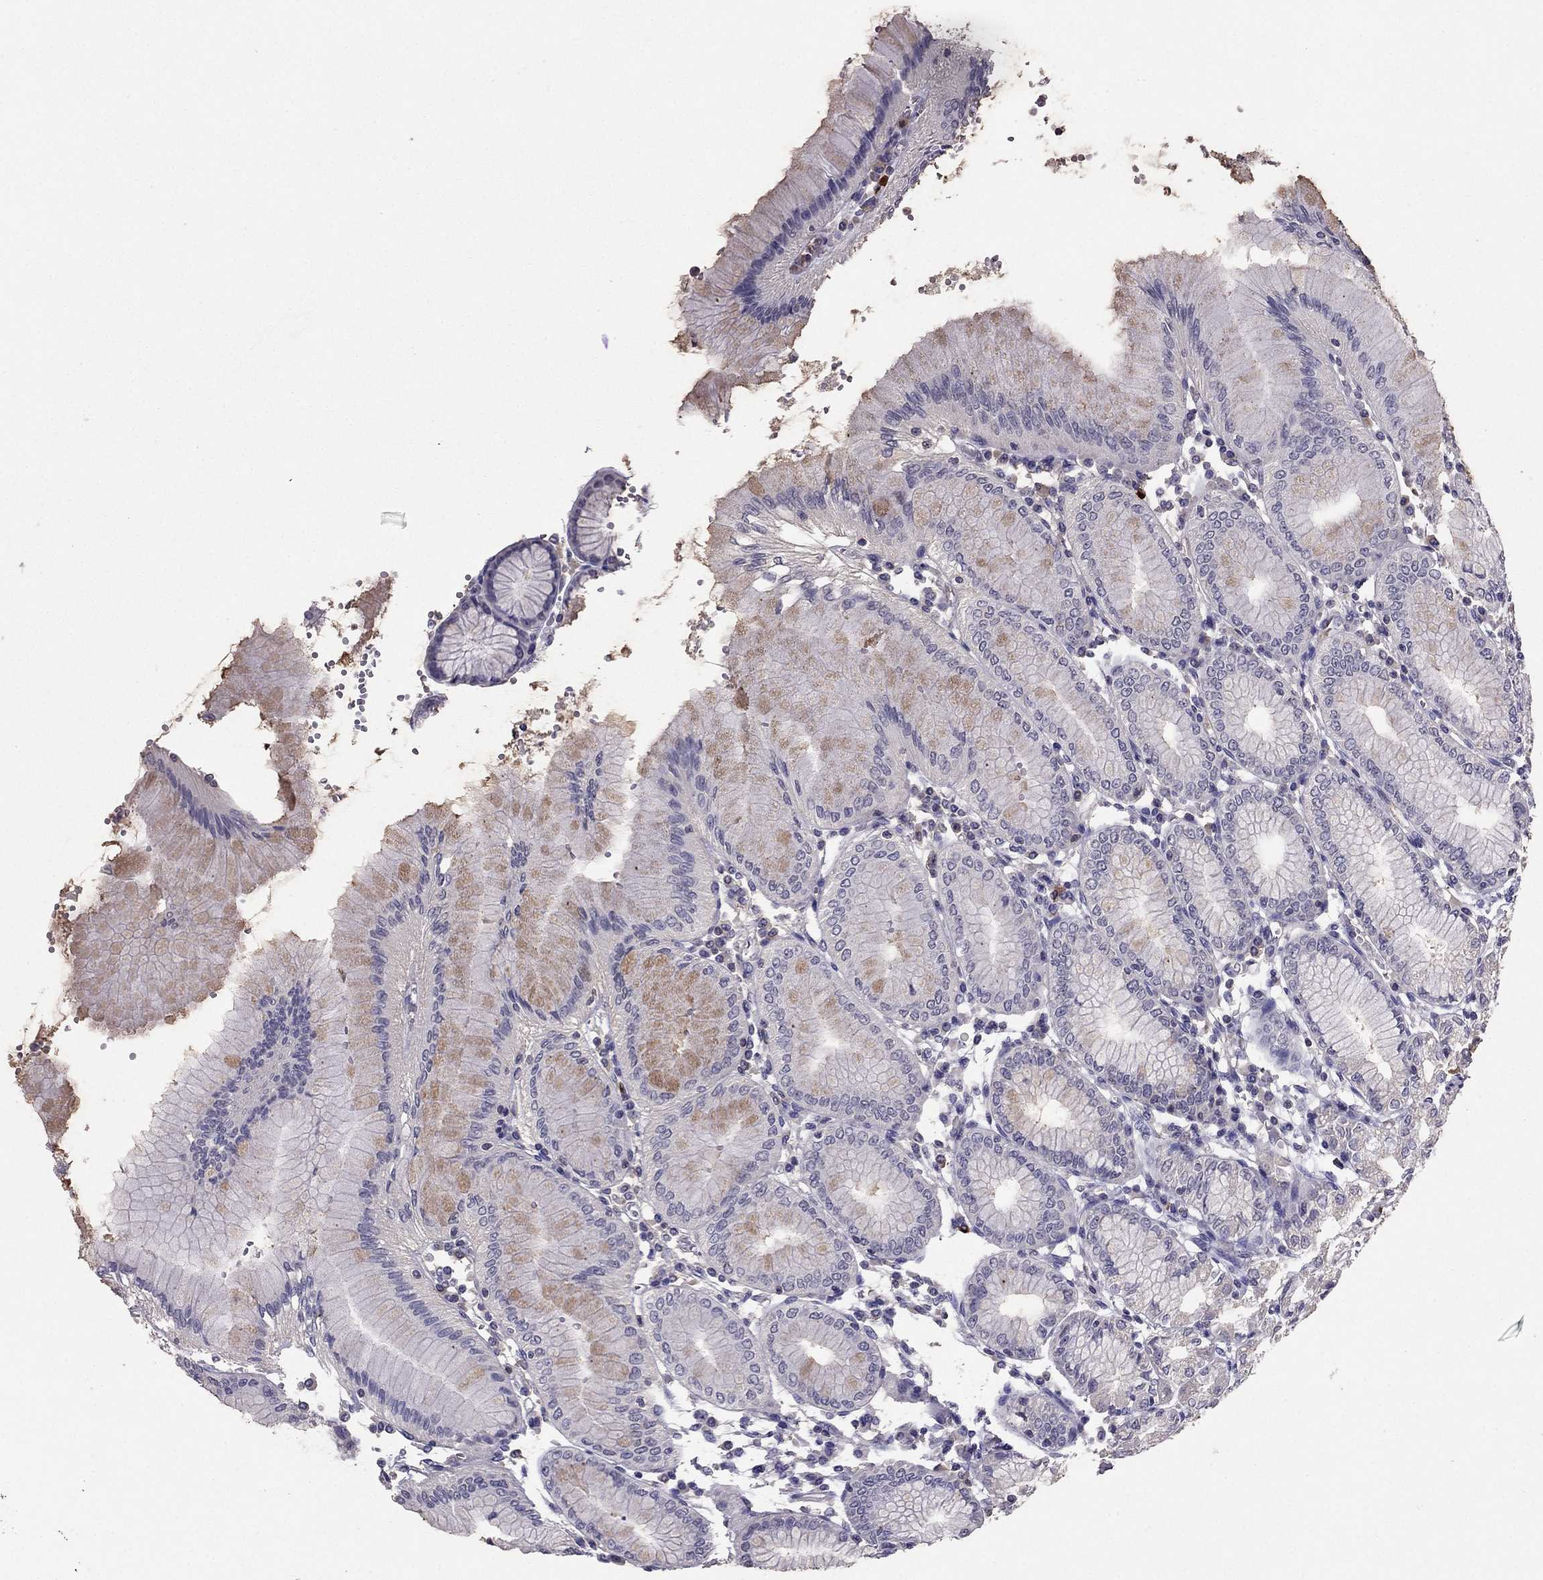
{"staining": {"intensity": "weak", "quantity": "<25%", "location": "cytoplasmic/membranous"}, "tissue": "stomach", "cell_type": "Glandular cells", "image_type": "normal", "snomed": [{"axis": "morphology", "description": "Normal tissue, NOS"}, {"axis": "topography", "description": "Skeletal muscle"}, {"axis": "topography", "description": "Stomach"}], "caption": "Glandular cells show no significant protein staining in benign stomach.", "gene": "RFLNB", "patient": {"sex": "female", "age": 57}}